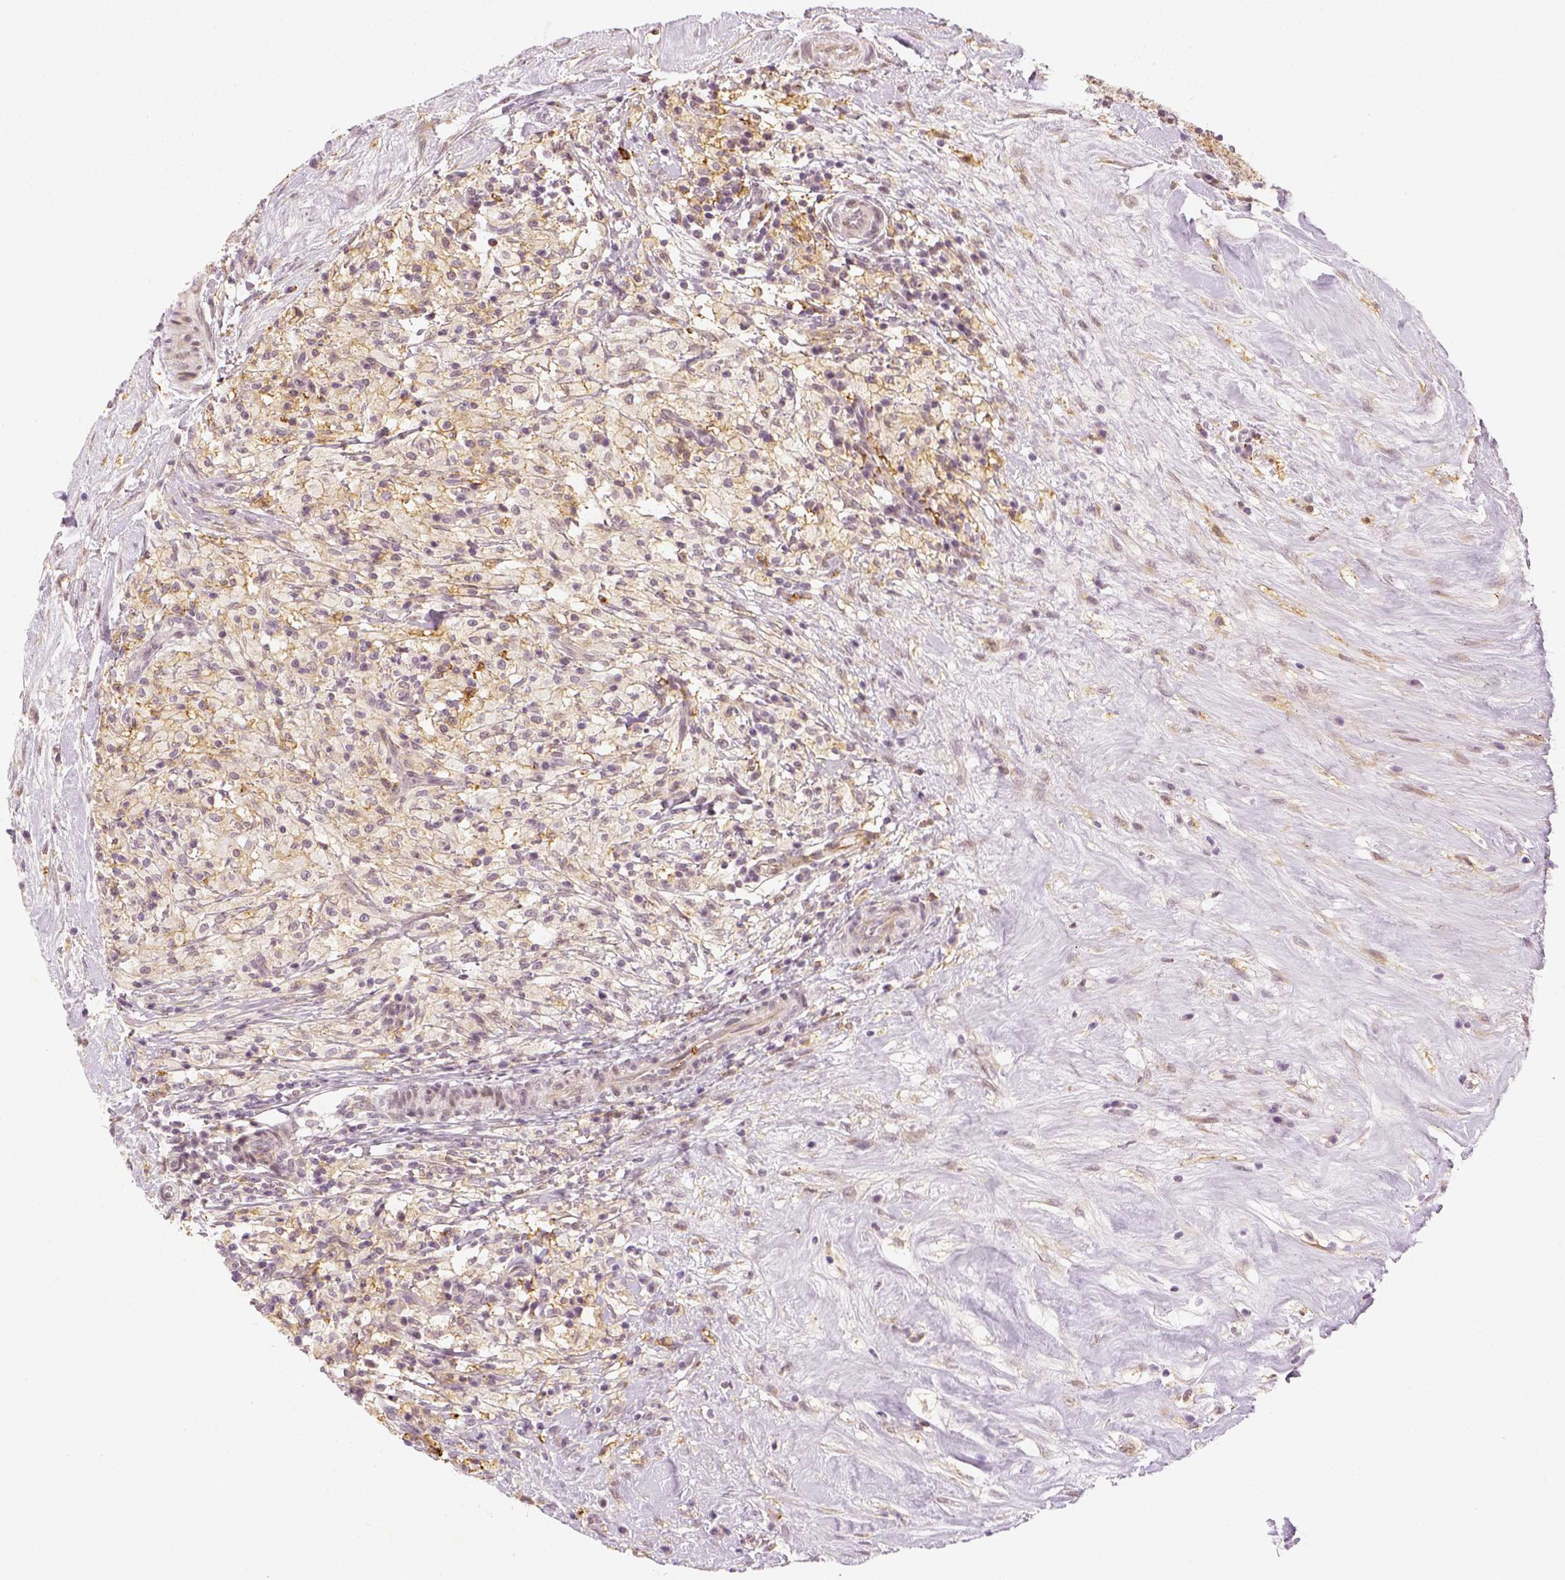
{"staining": {"intensity": "negative", "quantity": "none", "location": "none"}, "tissue": "testis cancer", "cell_type": "Tumor cells", "image_type": "cancer", "snomed": [{"axis": "morphology", "description": "Necrosis, NOS"}, {"axis": "morphology", "description": "Carcinoma, Embryonal, NOS"}, {"axis": "topography", "description": "Testis"}], "caption": "Human testis cancer stained for a protein using immunohistochemistry (IHC) reveals no positivity in tumor cells.", "gene": "CD14", "patient": {"sex": "male", "age": 19}}